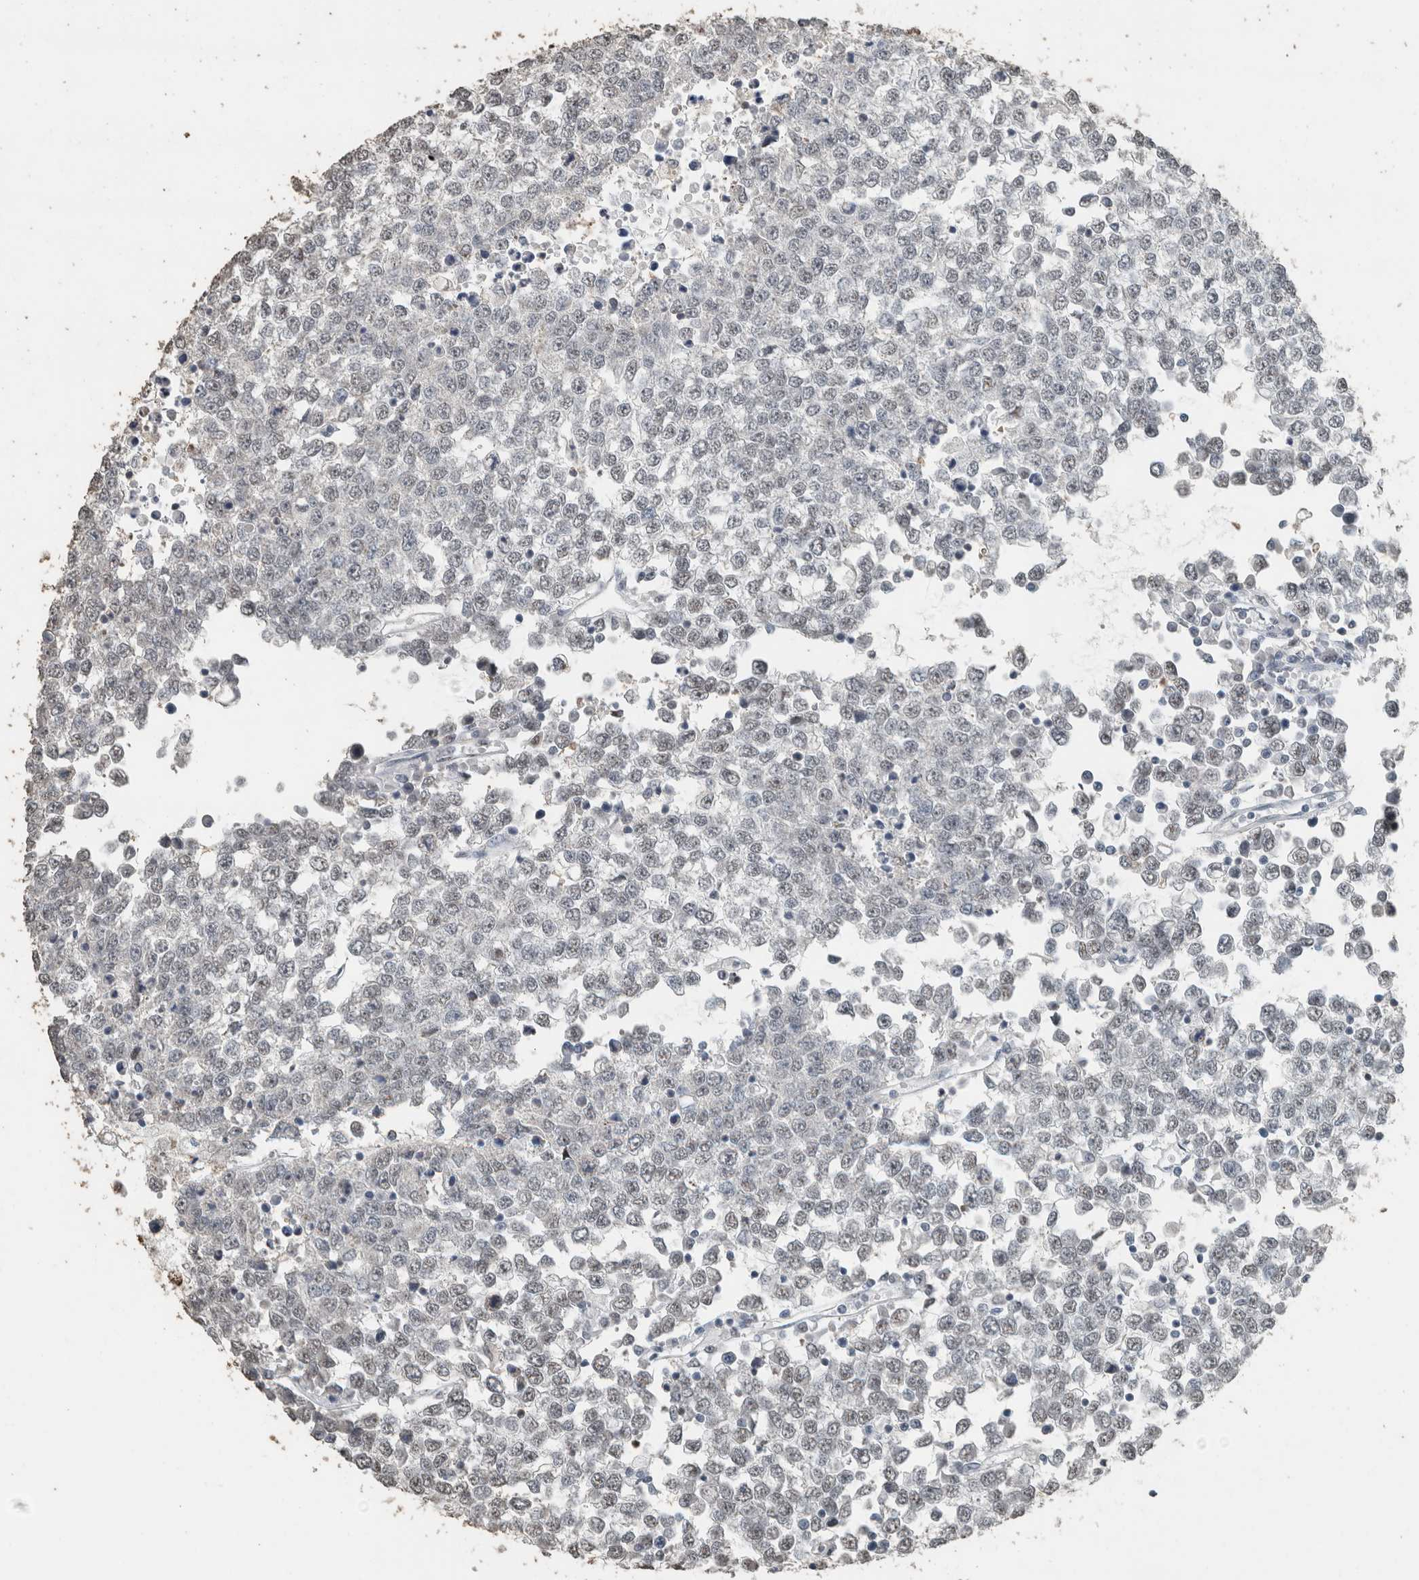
{"staining": {"intensity": "negative", "quantity": "none", "location": "none"}, "tissue": "testis cancer", "cell_type": "Tumor cells", "image_type": "cancer", "snomed": [{"axis": "morphology", "description": "Seminoma, NOS"}, {"axis": "topography", "description": "Testis"}], "caption": "Immunohistochemical staining of human testis cancer (seminoma) displays no significant staining in tumor cells. (DAB (3,3'-diaminobenzidine) immunohistochemistry, high magnification).", "gene": "ACVR2B", "patient": {"sex": "male", "age": 65}}